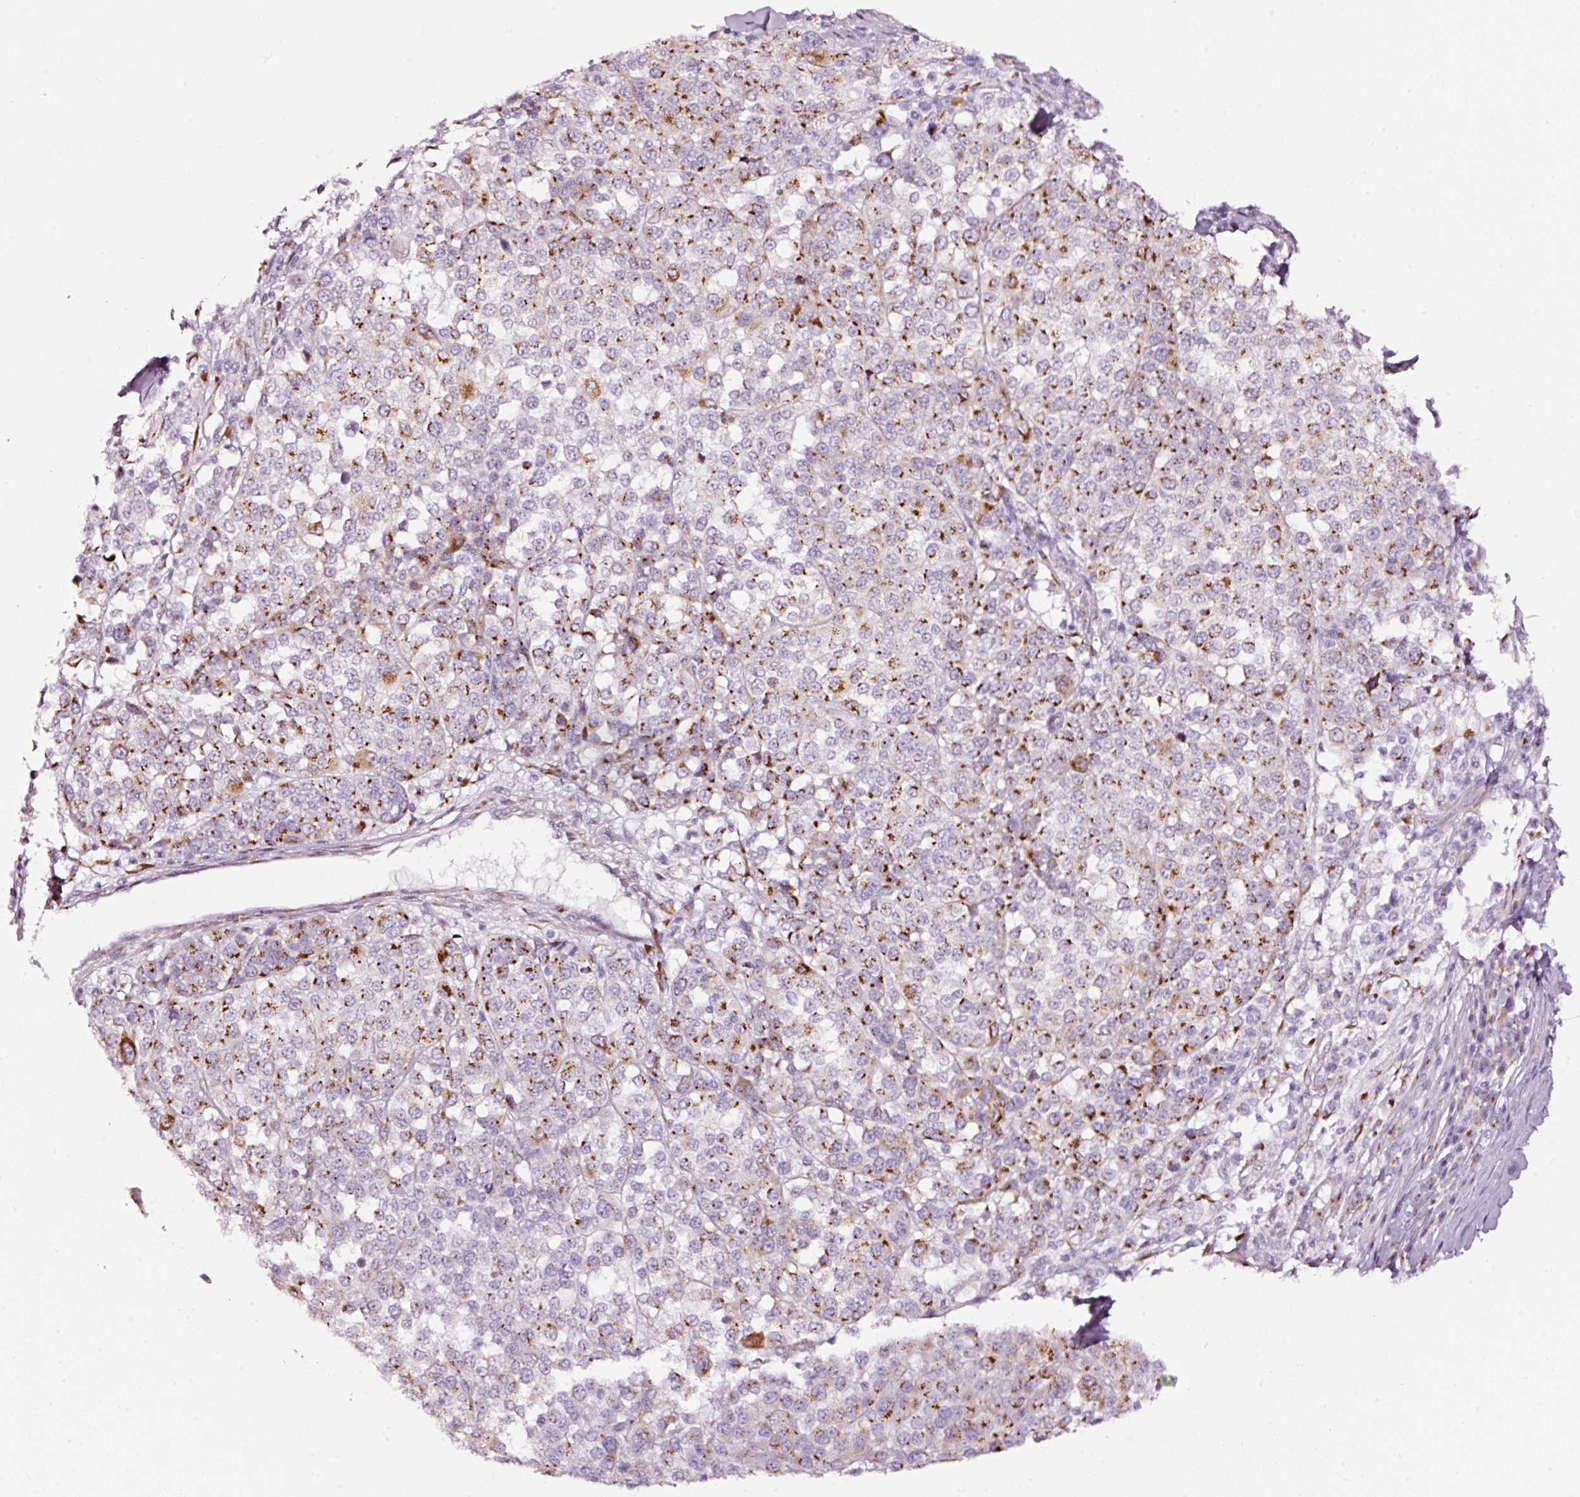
{"staining": {"intensity": "moderate", "quantity": "25%-75%", "location": "cytoplasmic/membranous"}, "tissue": "melanoma", "cell_type": "Tumor cells", "image_type": "cancer", "snomed": [{"axis": "morphology", "description": "Malignant melanoma, Metastatic site"}, {"axis": "topography", "description": "Lymph node"}], "caption": "A photomicrograph of human malignant melanoma (metastatic site) stained for a protein exhibits moderate cytoplasmic/membranous brown staining in tumor cells. (Brightfield microscopy of DAB IHC at high magnification).", "gene": "SDF4", "patient": {"sex": "male", "age": 44}}